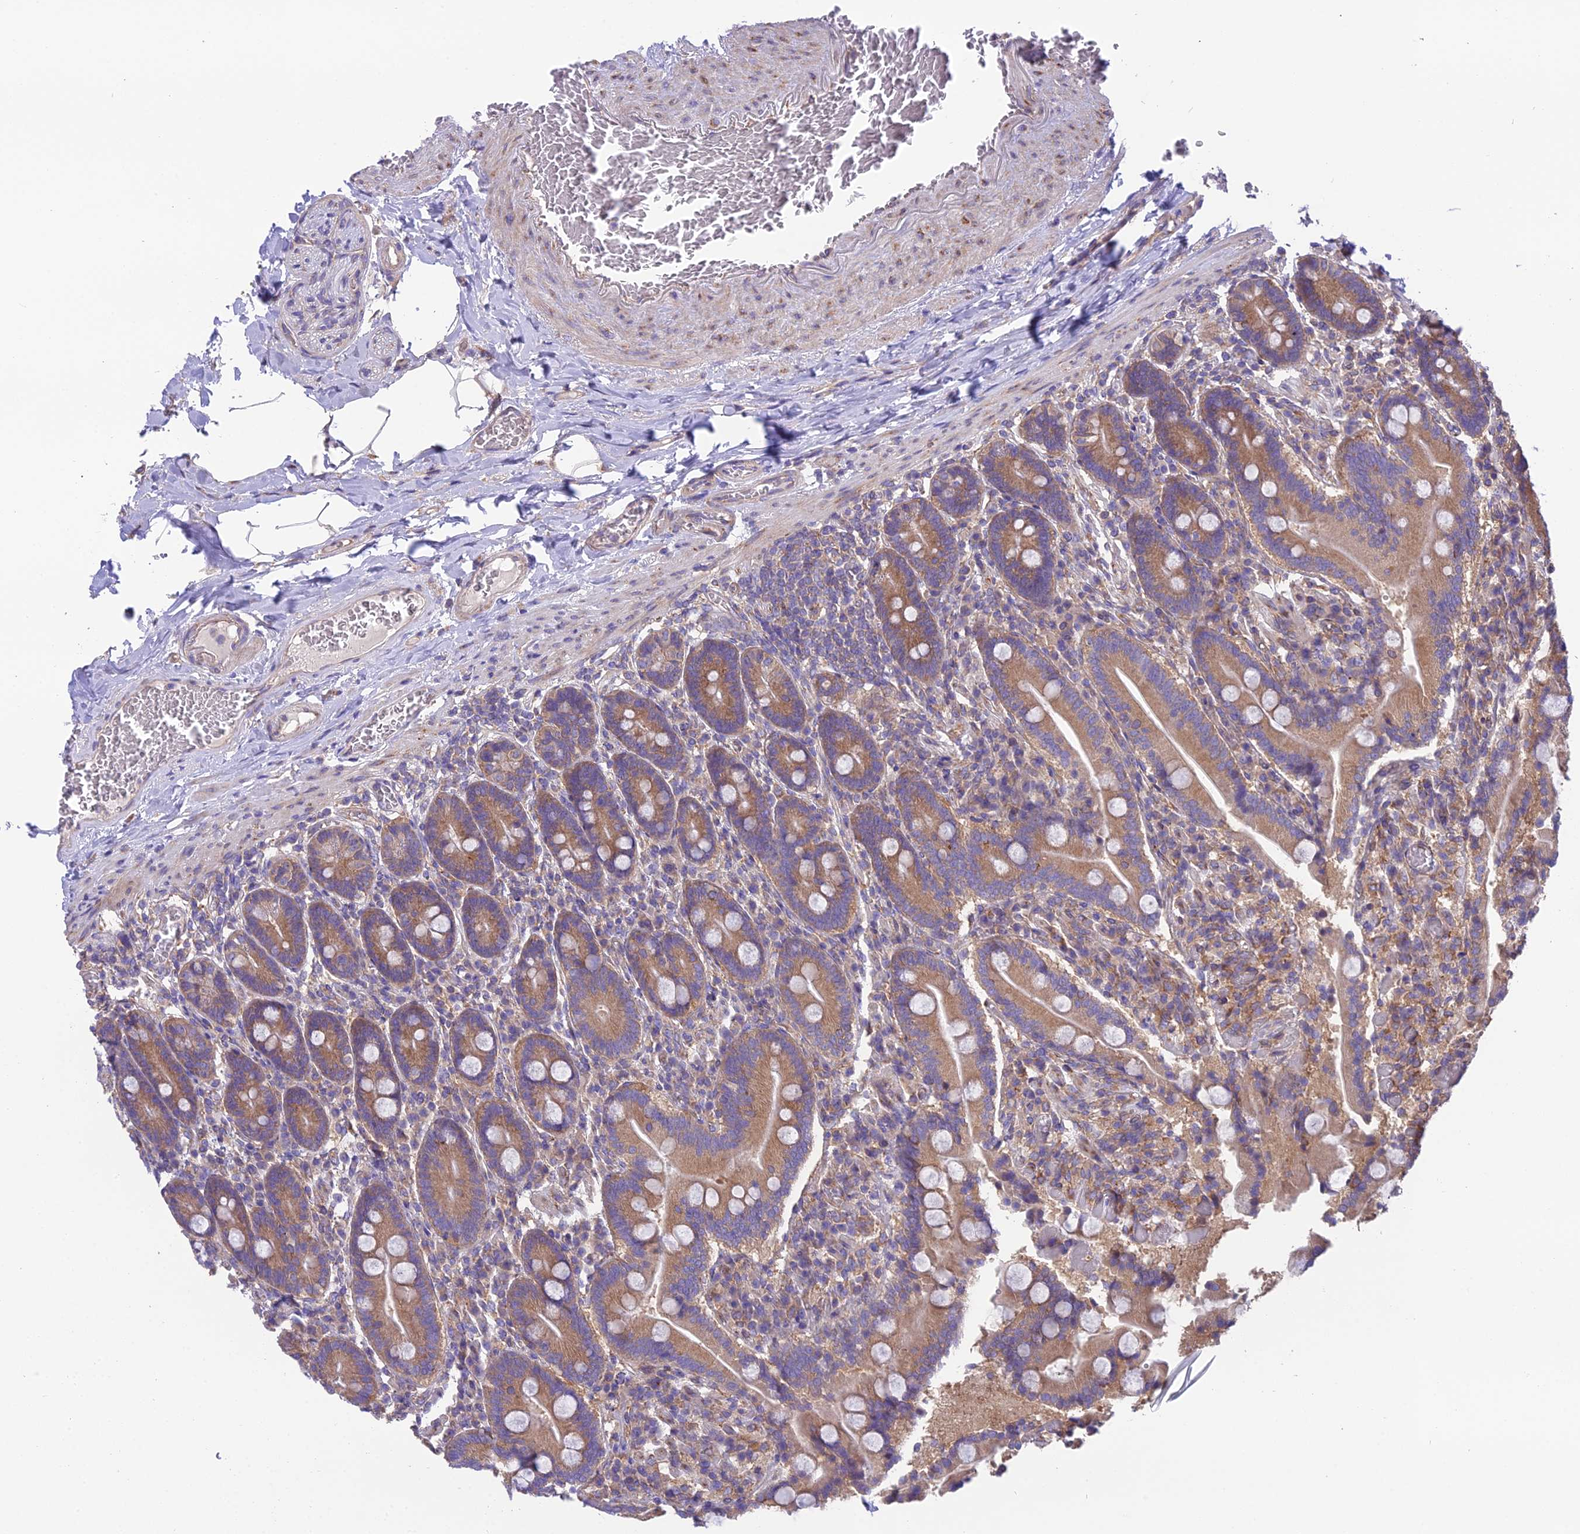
{"staining": {"intensity": "moderate", "quantity": ">75%", "location": "cytoplasmic/membranous"}, "tissue": "duodenum", "cell_type": "Glandular cells", "image_type": "normal", "snomed": [{"axis": "morphology", "description": "Normal tissue, NOS"}, {"axis": "topography", "description": "Duodenum"}], "caption": "This is a micrograph of immunohistochemistry staining of unremarkable duodenum, which shows moderate expression in the cytoplasmic/membranous of glandular cells.", "gene": "BLOC1S4", "patient": {"sex": "female", "age": 62}}